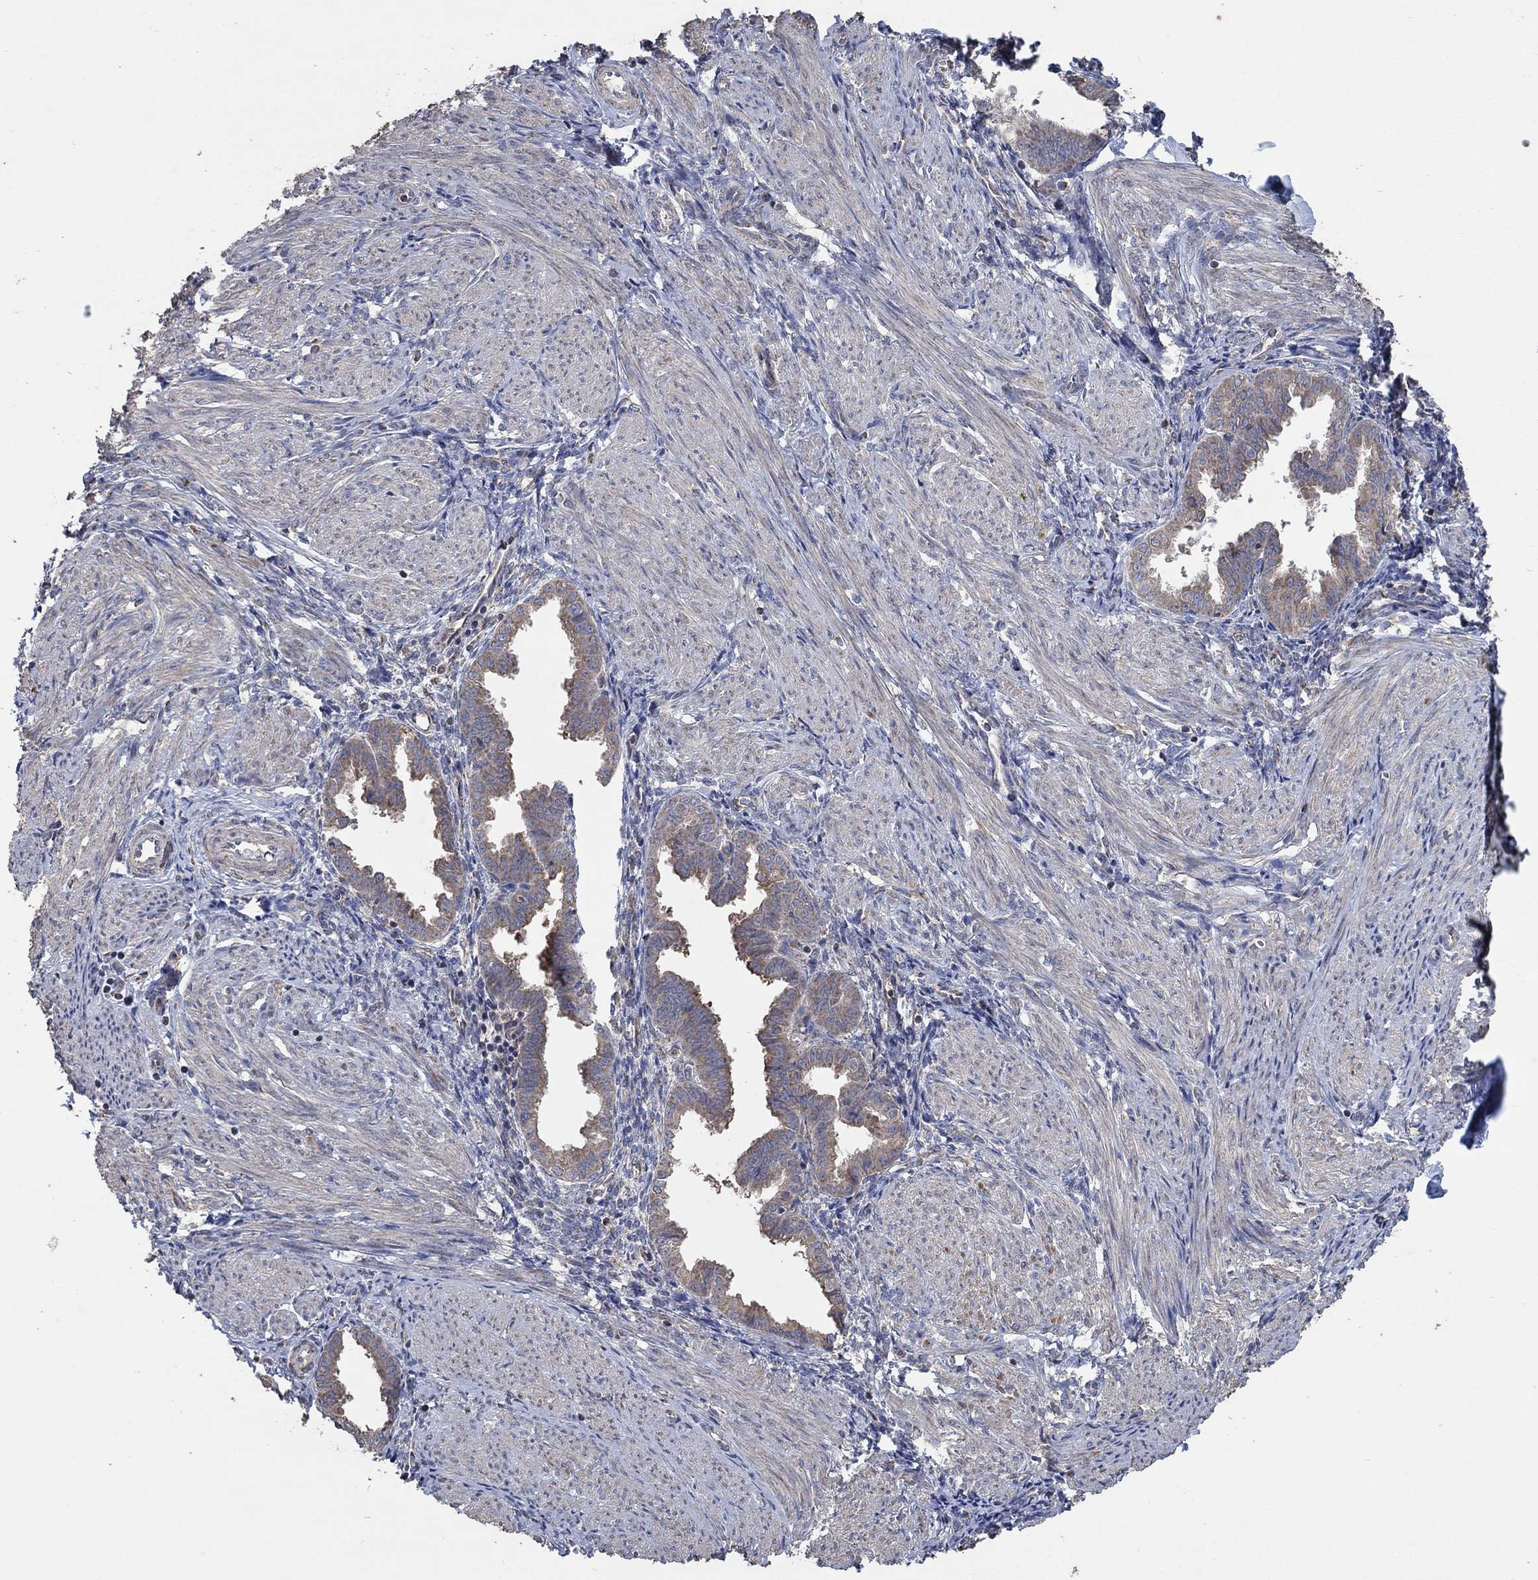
{"staining": {"intensity": "negative", "quantity": "none", "location": "none"}, "tissue": "endometrium", "cell_type": "Cells in endometrial stroma", "image_type": "normal", "snomed": [{"axis": "morphology", "description": "Normal tissue, NOS"}, {"axis": "topography", "description": "Endometrium"}], "caption": "Normal endometrium was stained to show a protein in brown. There is no significant staining in cells in endometrial stroma. (DAB (3,3'-diaminobenzidine) immunohistochemistry (IHC) visualized using brightfield microscopy, high magnification).", "gene": "NCEH1", "patient": {"sex": "female", "age": 37}}